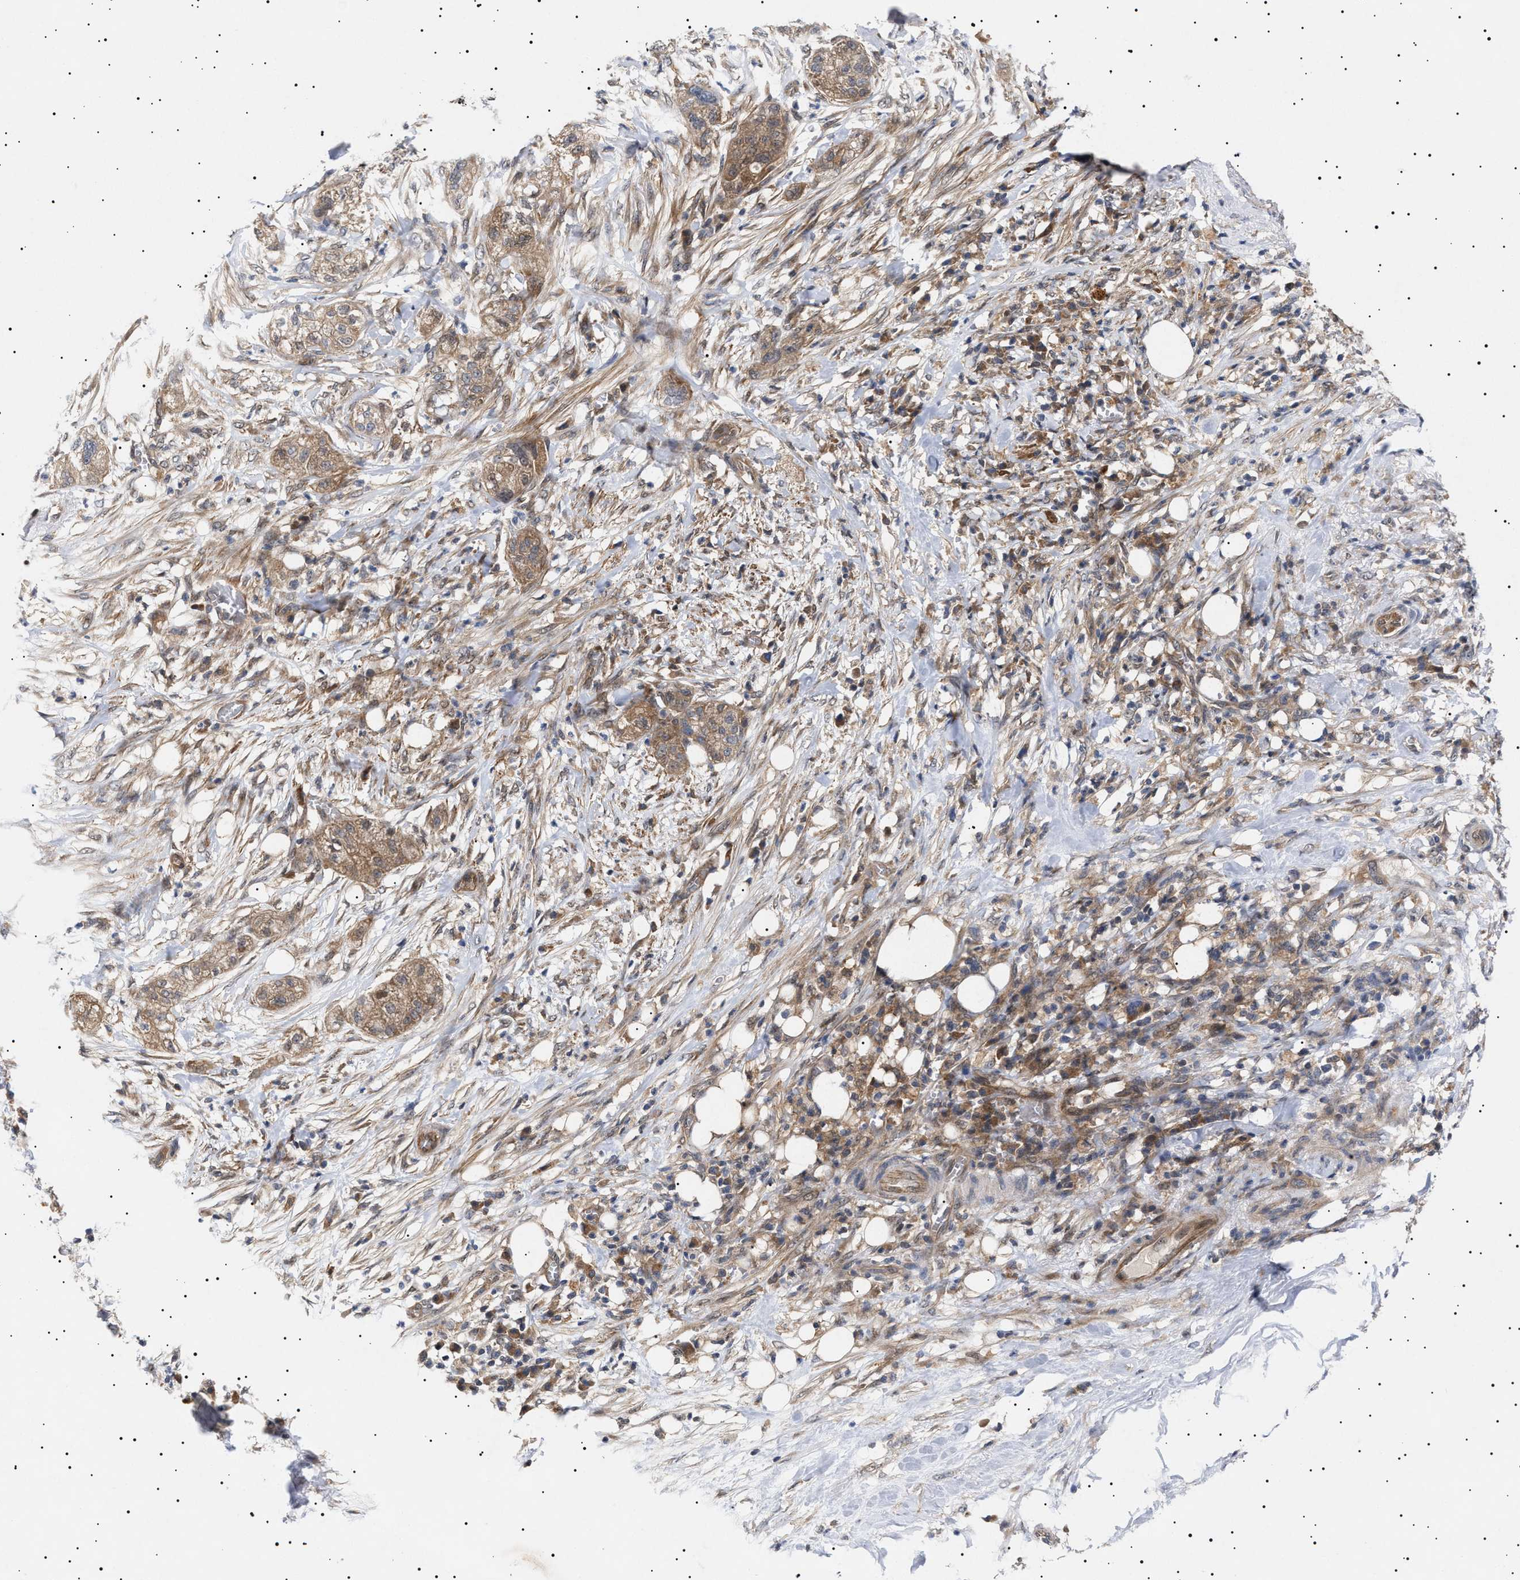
{"staining": {"intensity": "moderate", "quantity": ">75%", "location": "cytoplasmic/membranous"}, "tissue": "pancreatic cancer", "cell_type": "Tumor cells", "image_type": "cancer", "snomed": [{"axis": "morphology", "description": "Adenocarcinoma, NOS"}, {"axis": "topography", "description": "Pancreas"}], "caption": "A brown stain highlights moderate cytoplasmic/membranous expression of a protein in human pancreatic cancer tumor cells.", "gene": "NPLOC4", "patient": {"sex": "female", "age": 78}}